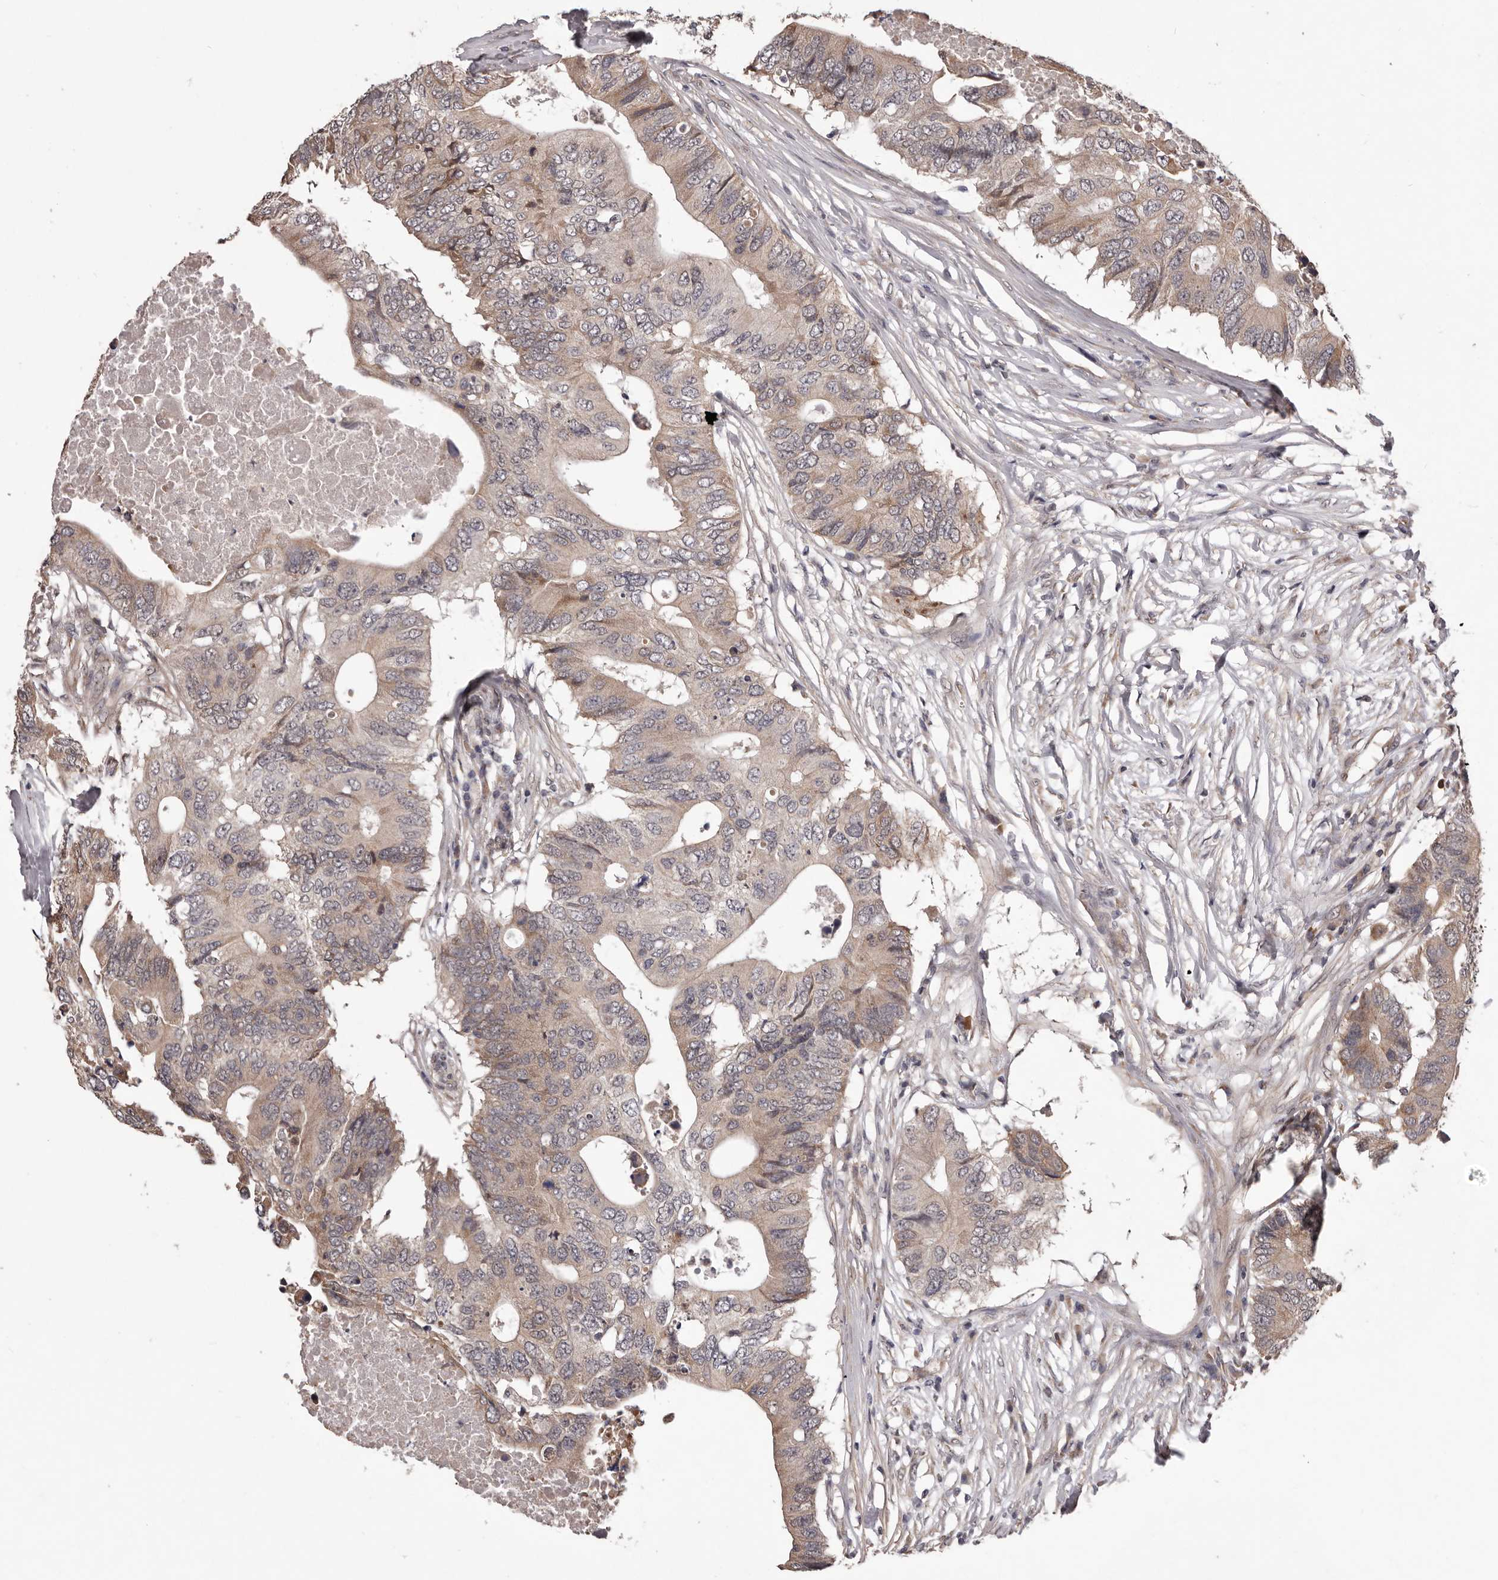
{"staining": {"intensity": "weak", "quantity": "25%-75%", "location": "cytoplasmic/membranous"}, "tissue": "colorectal cancer", "cell_type": "Tumor cells", "image_type": "cancer", "snomed": [{"axis": "morphology", "description": "Adenocarcinoma, NOS"}, {"axis": "topography", "description": "Colon"}], "caption": "Protein analysis of colorectal cancer tissue demonstrates weak cytoplasmic/membranous expression in approximately 25%-75% of tumor cells.", "gene": "CELF3", "patient": {"sex": "male", "age": 71}}